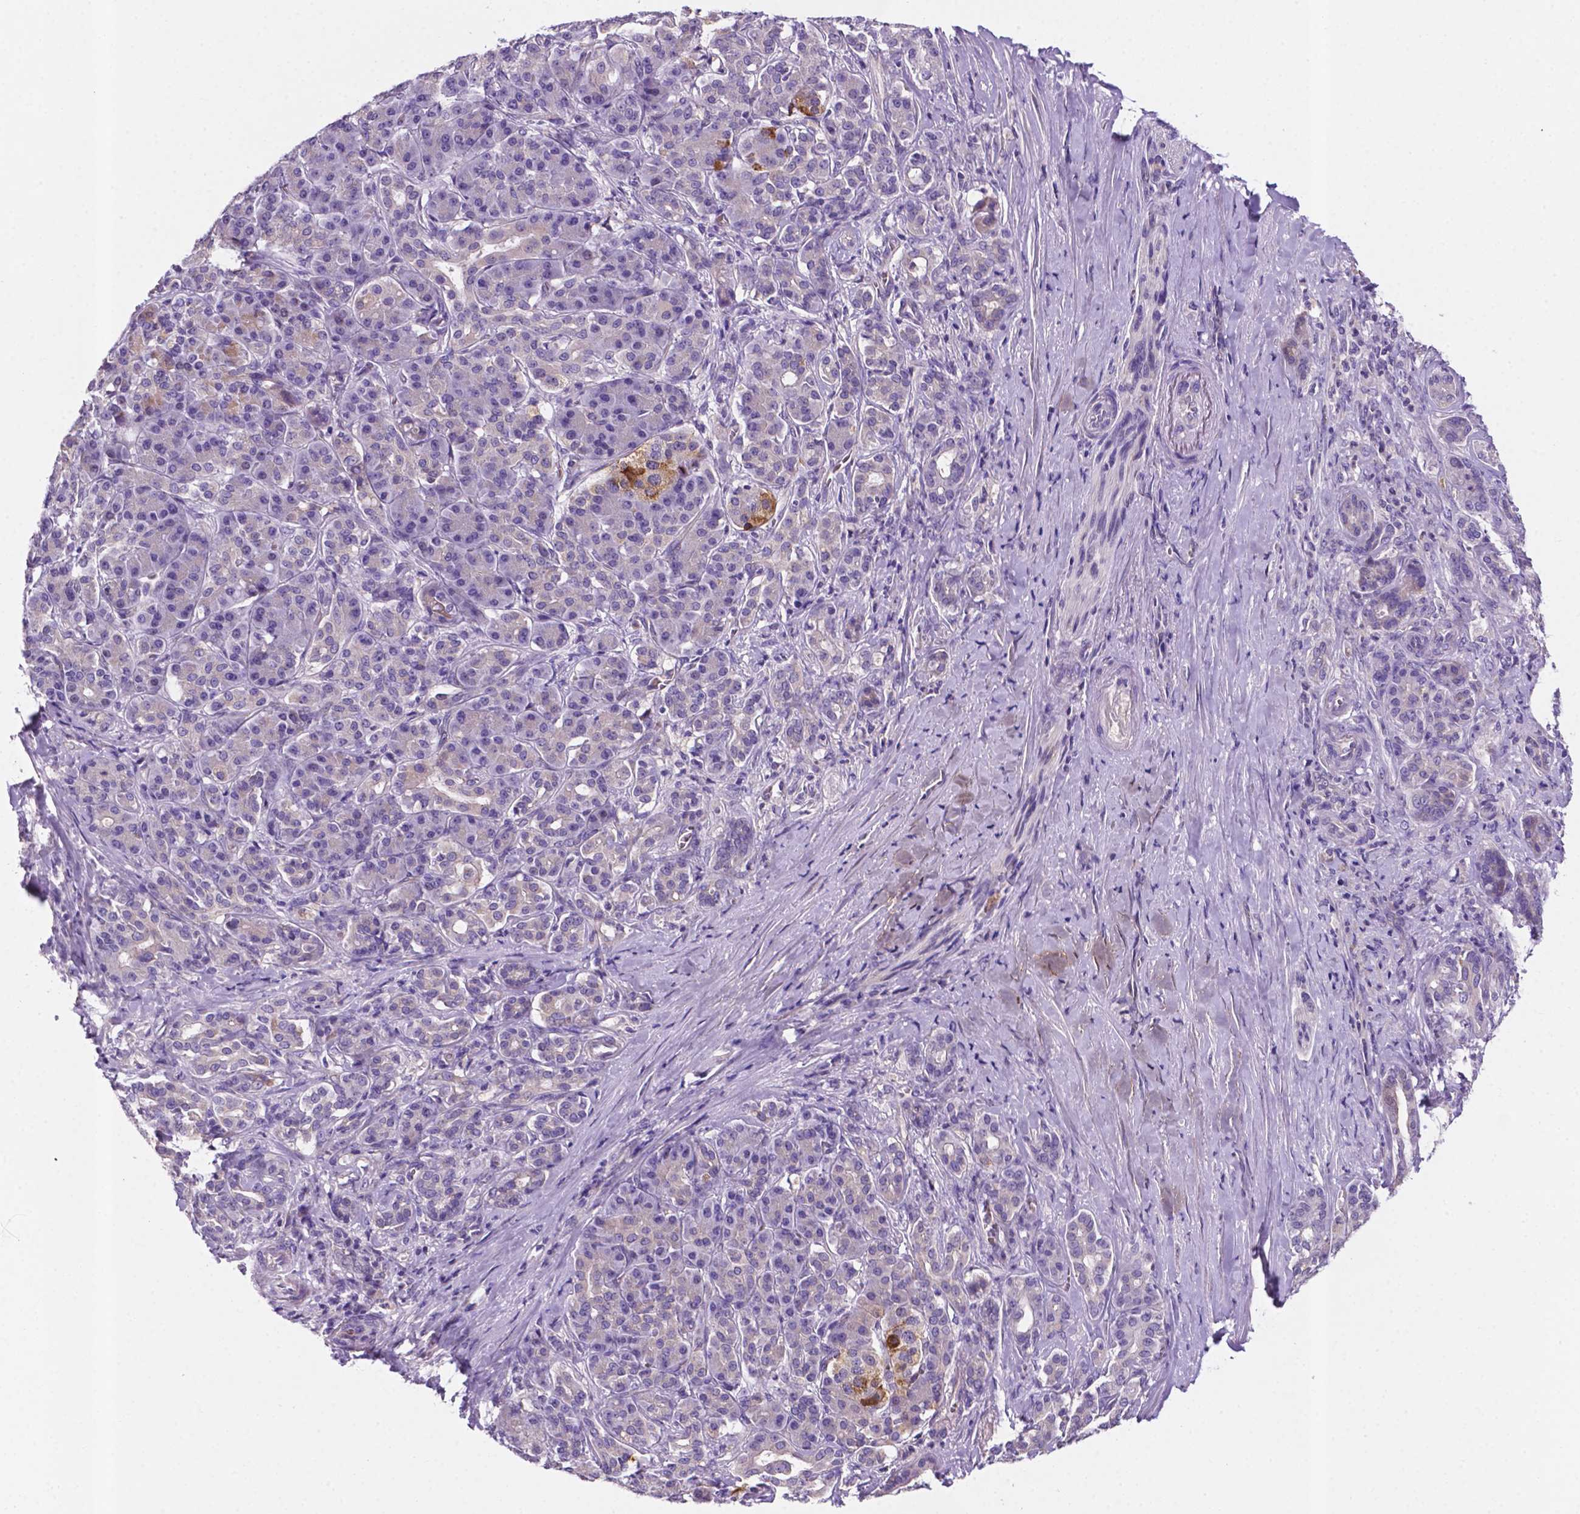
{"staining": {"intensity": "moderate", "quantity": "<25%", "location": "cytoplasmic/membranous"}, "tissue": "pancreatic cancer", "cell_type": "Tumor cells", "image_type": "cancer", "snomed": [{"axis": "morphology", "description": "Normal tissue, NOS"}, {"axis": "morphology", "description": "Inflammation, NOS"}, {"axis": "morphology", "description": "Adenocarcinoma, NOS"}, {"axis": "topography", "description": "Pancreas"}], "caption": "Protein analysis of pancreatic adenocarcinoma tissue demonstrates moderate cytoplasmic/membranous positivity in approximately <25% of tumor cells.", "gene": "TM4SF20", "patient": {"sex": "male", "age": 57}}